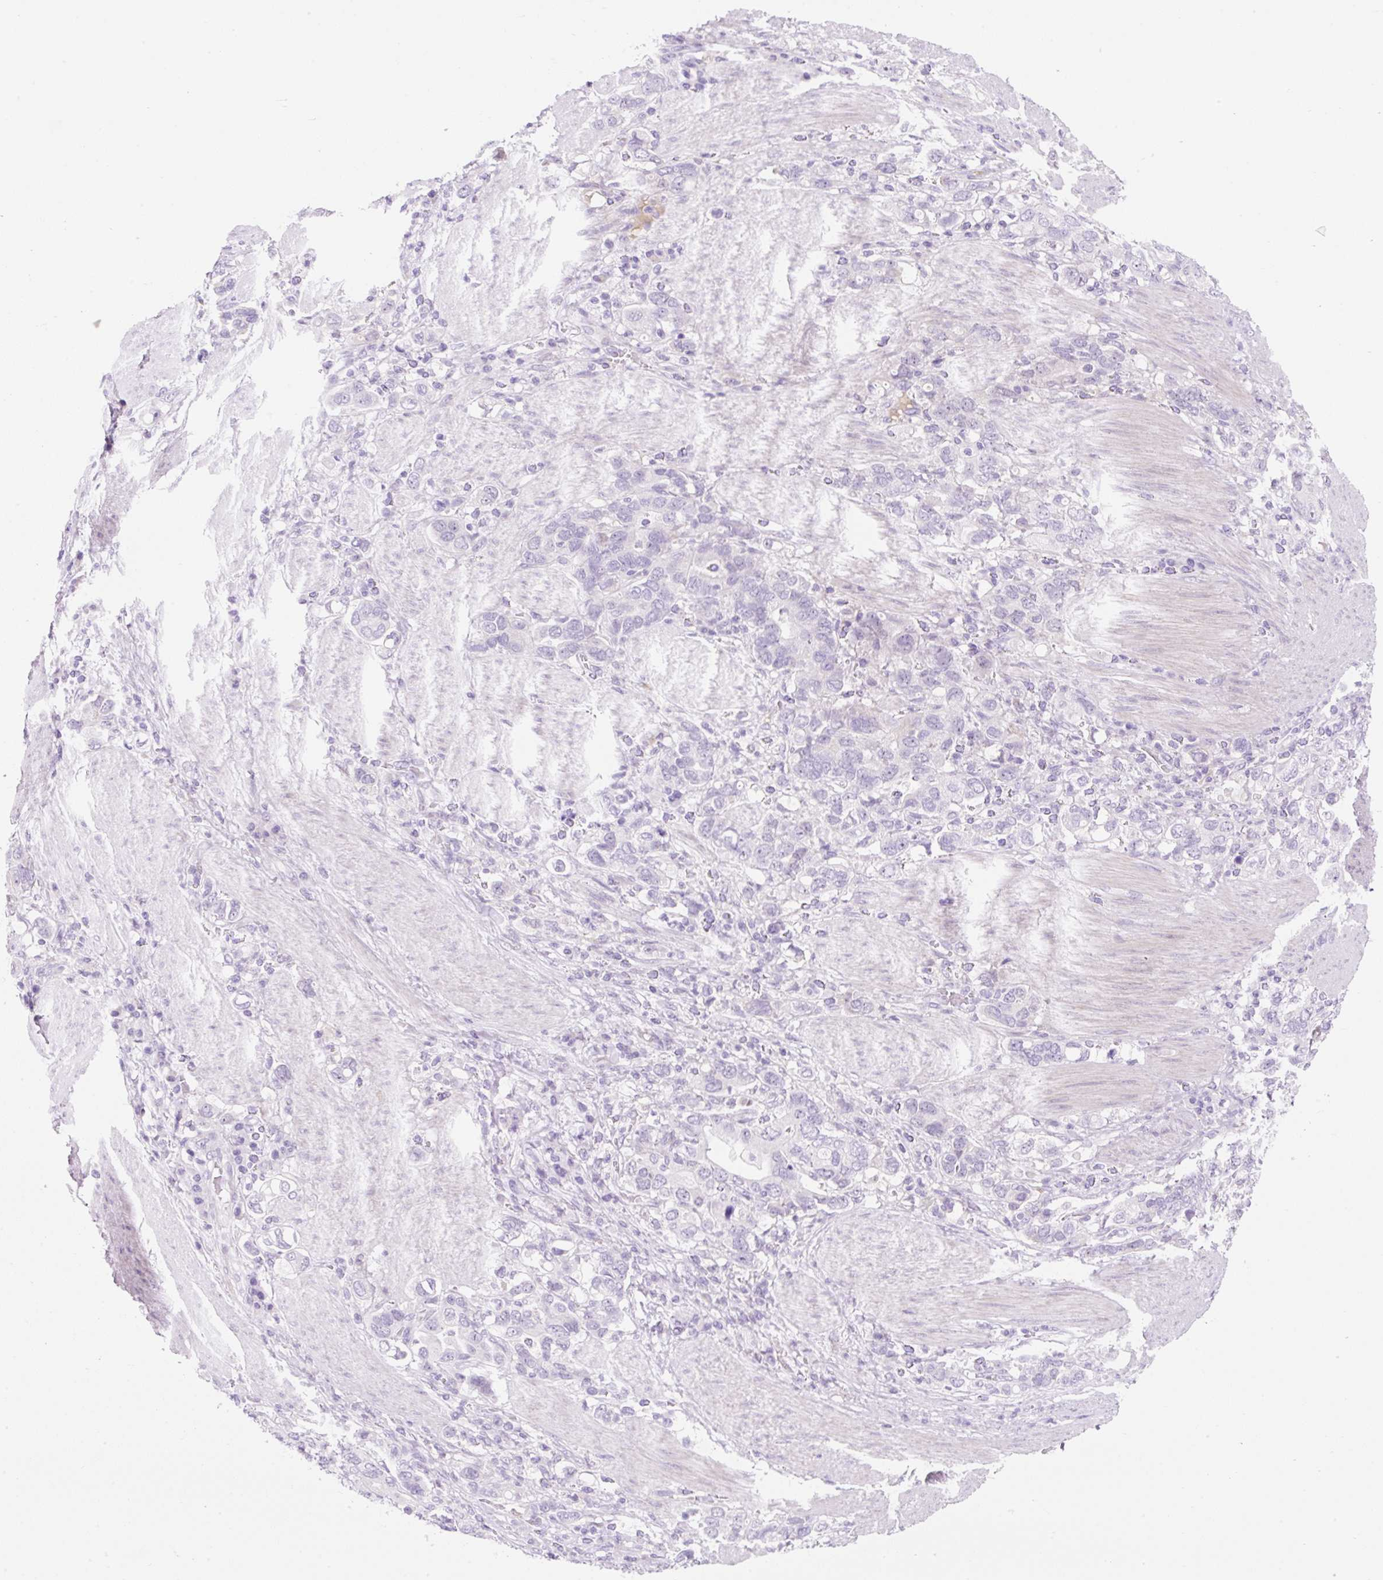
{"staining": {"intensity": "negative", "quantity": "none", "location": "none"}, "tissue": "stomach cancer", "cell_type": "Tumor cells", "image_type": "cancer", "snomed": [{"axis": "morphology", "description": "Adenocarcinoma, NOS"}, {"axis": "topography", "description": "Stomach, upper"}, {"axis": "topography", "description": "Stomach"}], "caption": "DAB (3,3'-diaminobenzidine) immunohistochemical staining of stomach adenocarcinoma reveals no significant positivity in tumor cells.", "gene": "ZNF121", "patient": {"sex": "male", "age": 62}}